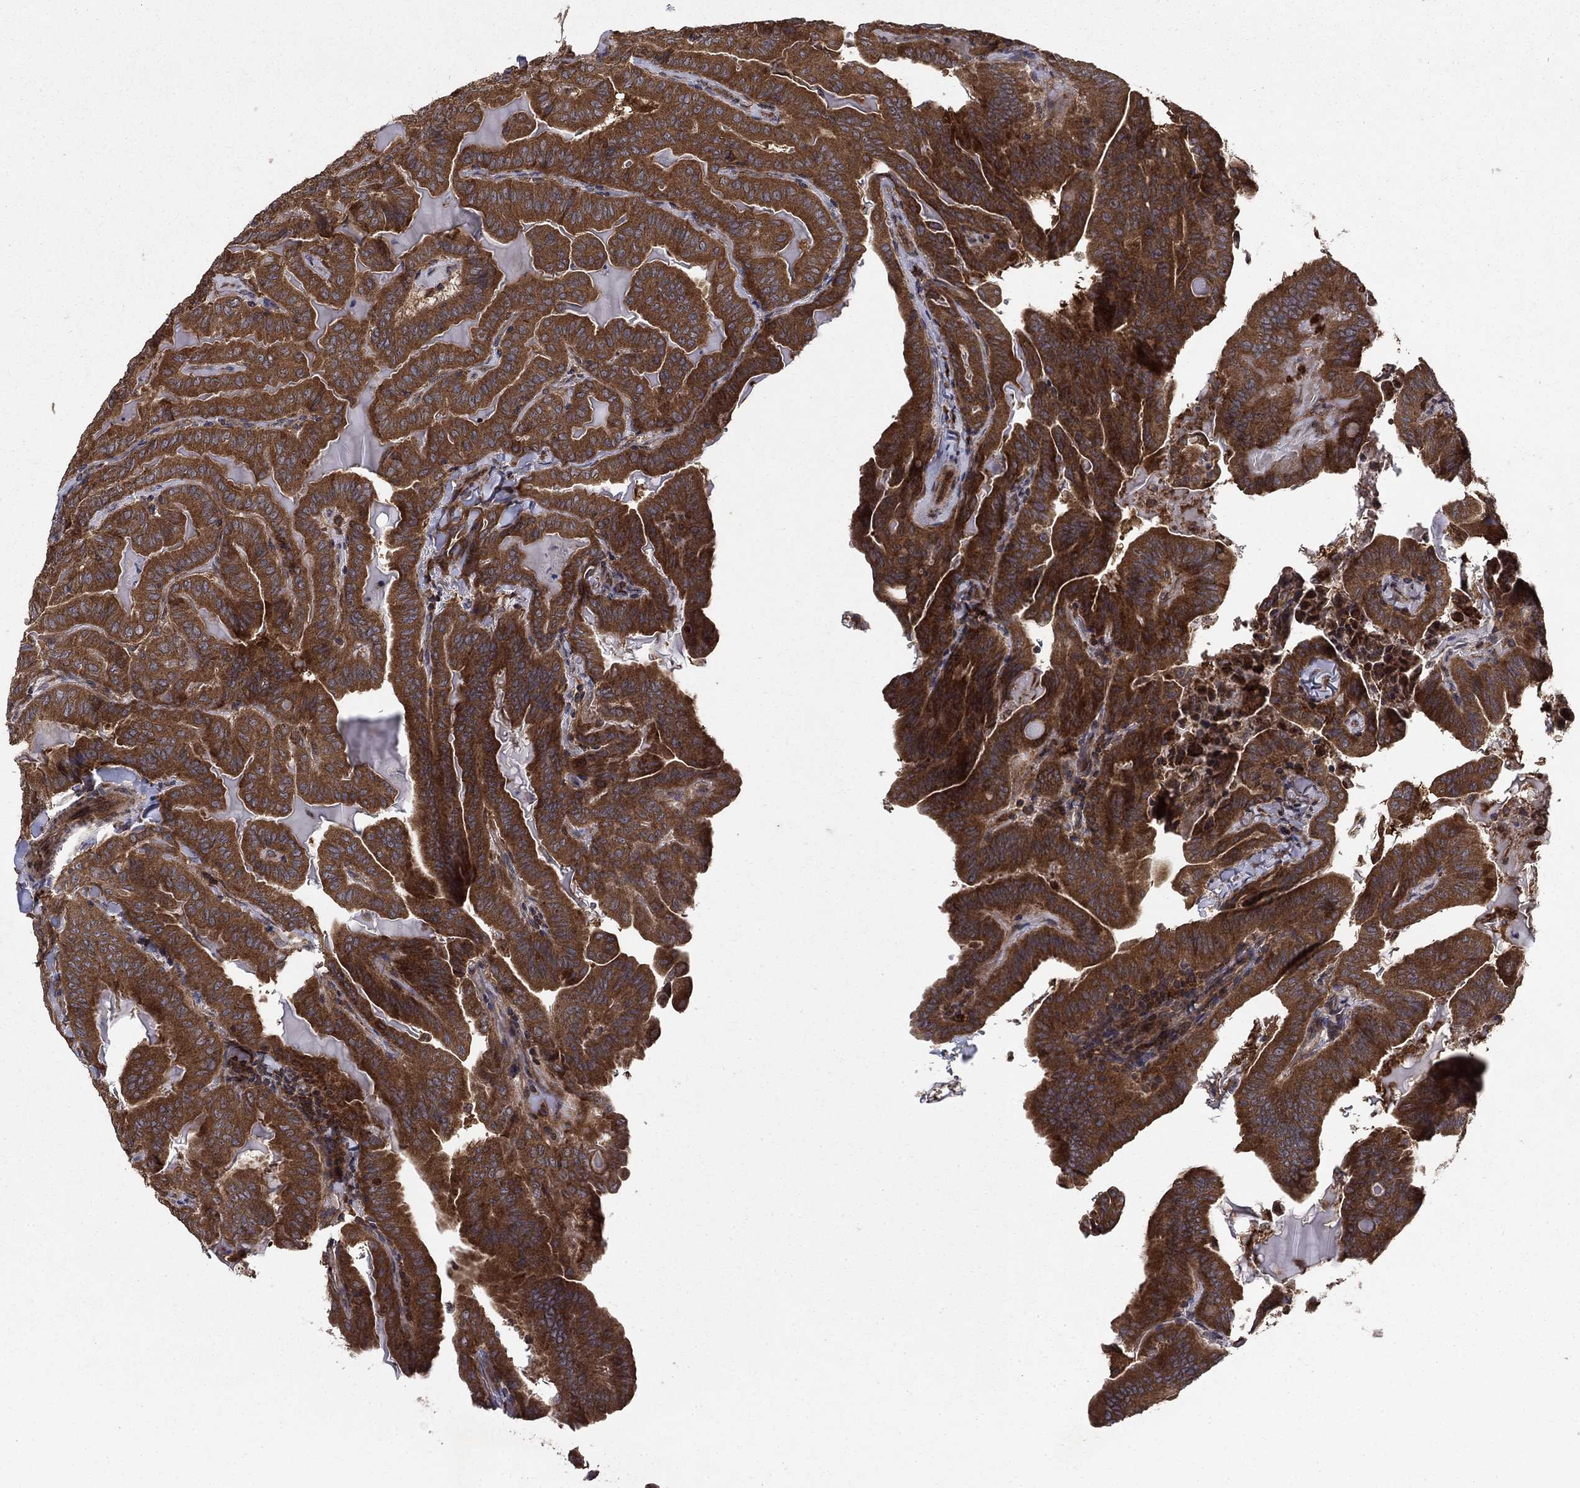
{"staining": {"intensity": "strong", "quantity": ">75%", "location": "cytoplasmic/membranous"}, "tissue": "thyroid cancer", "cell_type": "Tumor cells", "image_type": "cancer", "snomed": [{"axis": "morphology", "description": "Papillary adenocarcinoma, NOS"}, {"axis": "topography", "description": "Thyroid gland"}], "caption": "Immunohistochemical staining of human papillary adenocarcinoma (thyroid) displays high levels of strong cytoplasmic/membranous expression in about >75% of tumor cells. (brown staining indicates protein expression, while blue staining denotes nuclei).", "gene": "BABAM2", "patient": {"sex": "female", "age": 68}}